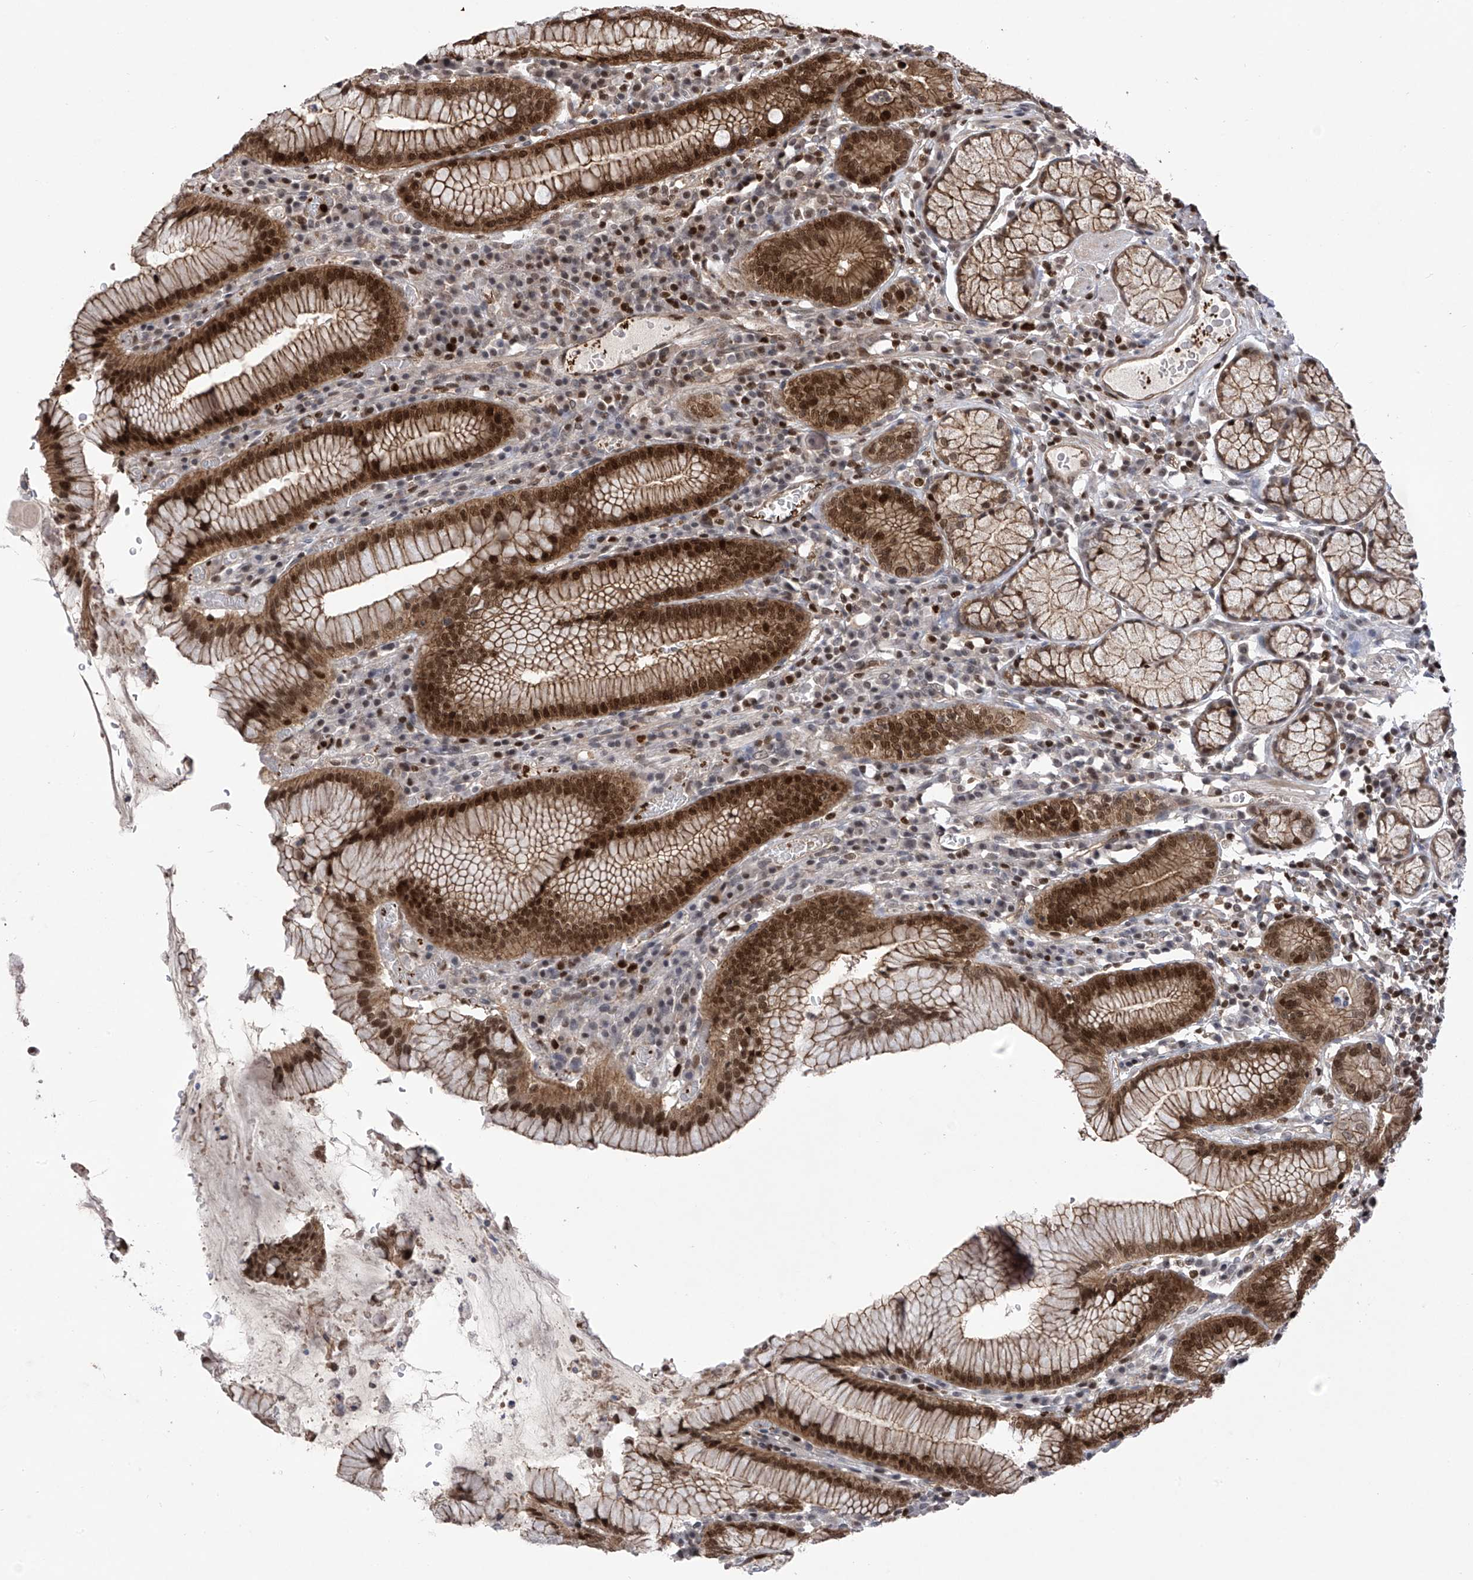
{"staining": {"intensity": "strong", "quantity": "25%-75%", "location": "cytoplasmic/membranous,nuclear"}, "tissue": "stomach", "cell_type": "Glandular cells", "image_type": "normal", "snomed": [{"axis": "morphology", "description": "Normal tissue, NOS"}, {"axis": "topography", "description": "Stomach"}], "caption": "Immunohistochemistry (DAB) staining of benign human stomach exhibits strong cytoplasmic/membranous,nuclear protein positivity in approximately 25%-75% of glandular cells.", "gene": "DNAJC9", "patient": {"sex": "male", "age": 55}}